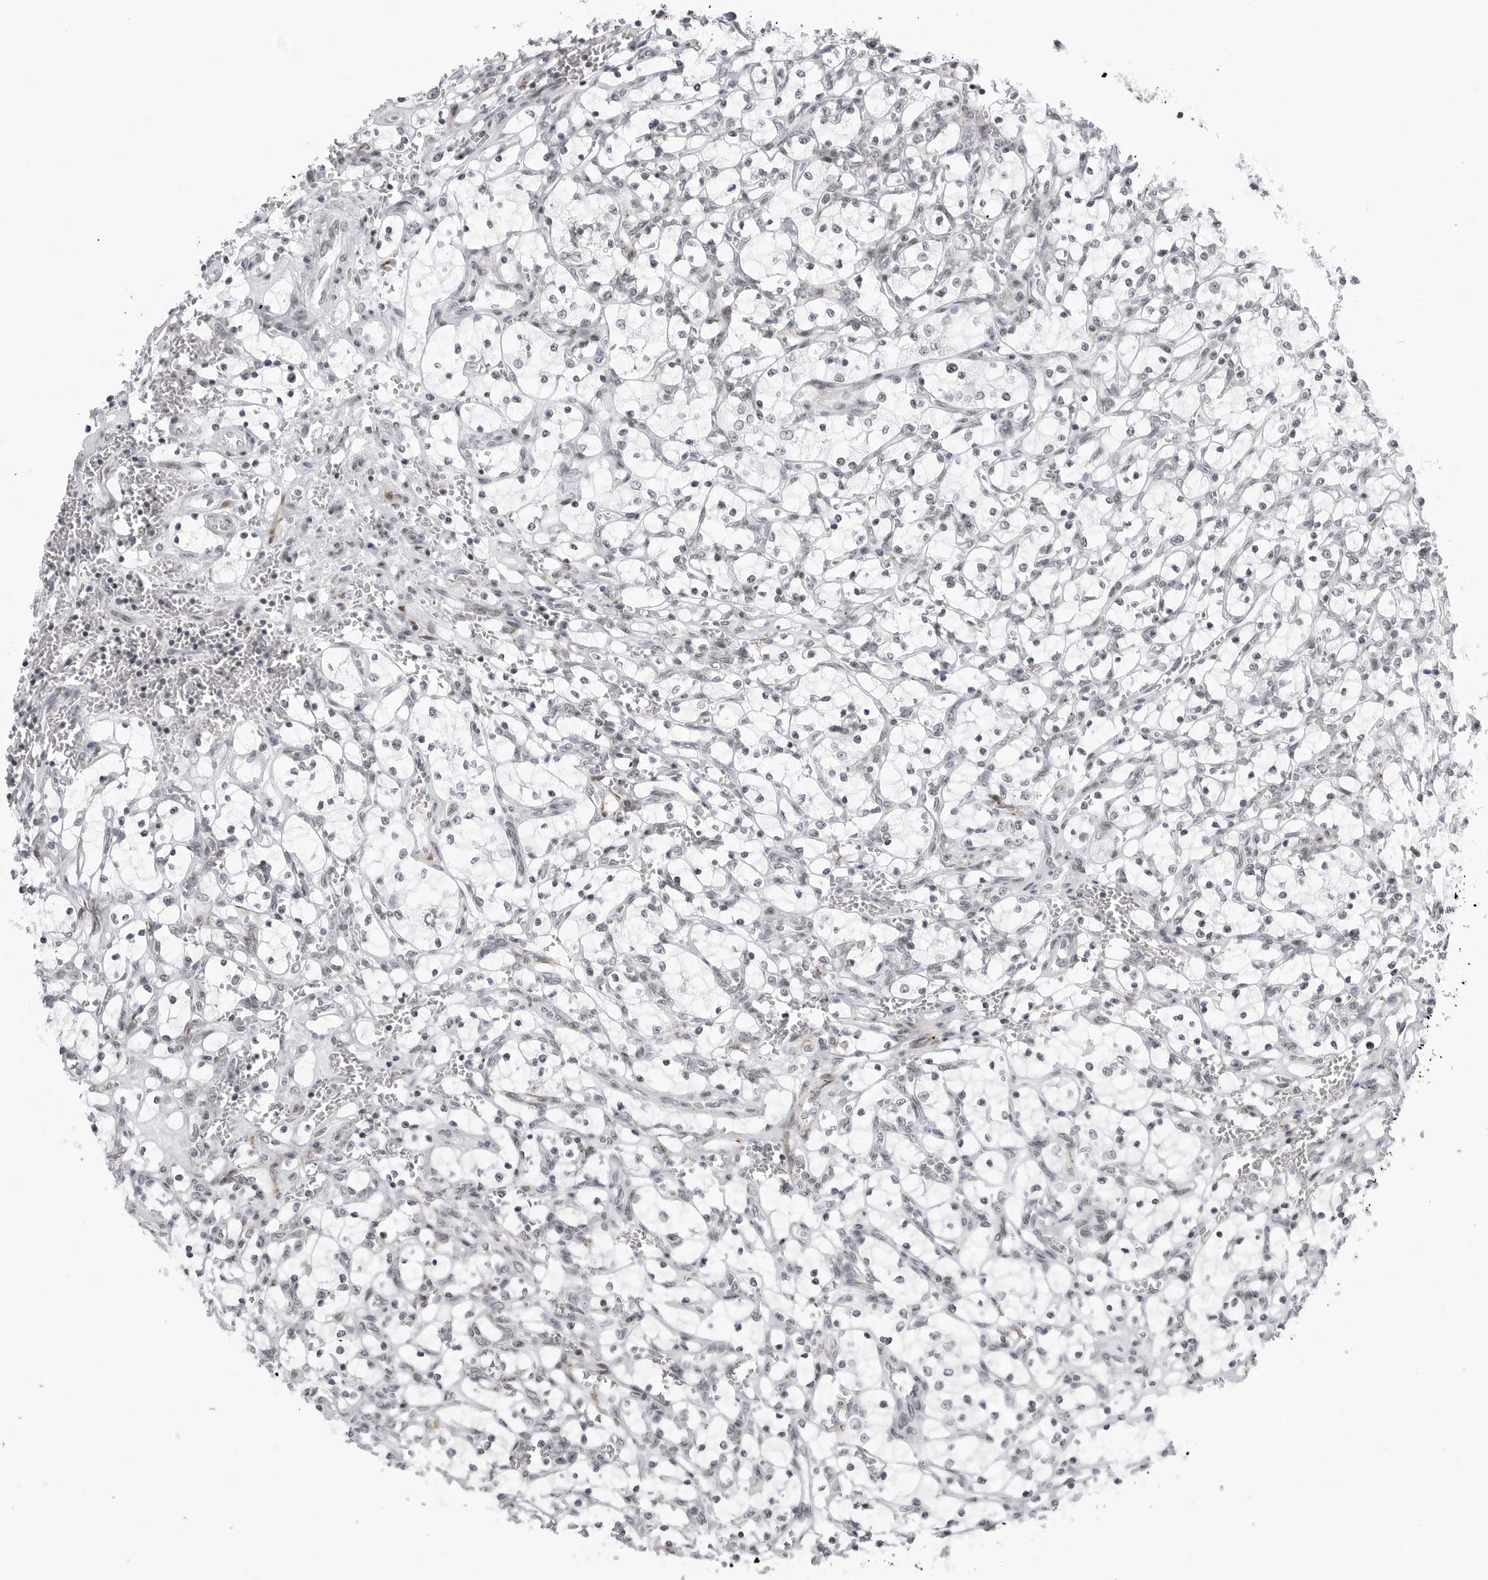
{"staining": {"intensity": "negative", "quantity": "none", "location": "none"}, "tissue": "renal cancer", "cell_type": "Tumor cells", "image_type": "cancer", "snomed": [{"axis": "morphology", "description": "Adenocarcinoma, NOS"}, {"axis": "topography", "description": "Kidney"}], "caption": "High power microscopy micrograph of an immunohistochemistry image of adenocarcinoma (renal), revealing no significant positivity in tumor cells. (DAB (3,3'-diaminobenzidine) immunohistochemistry, high magnification).", "gene": "TRIM66", "patient": {"sex": "female", "age": 69}}